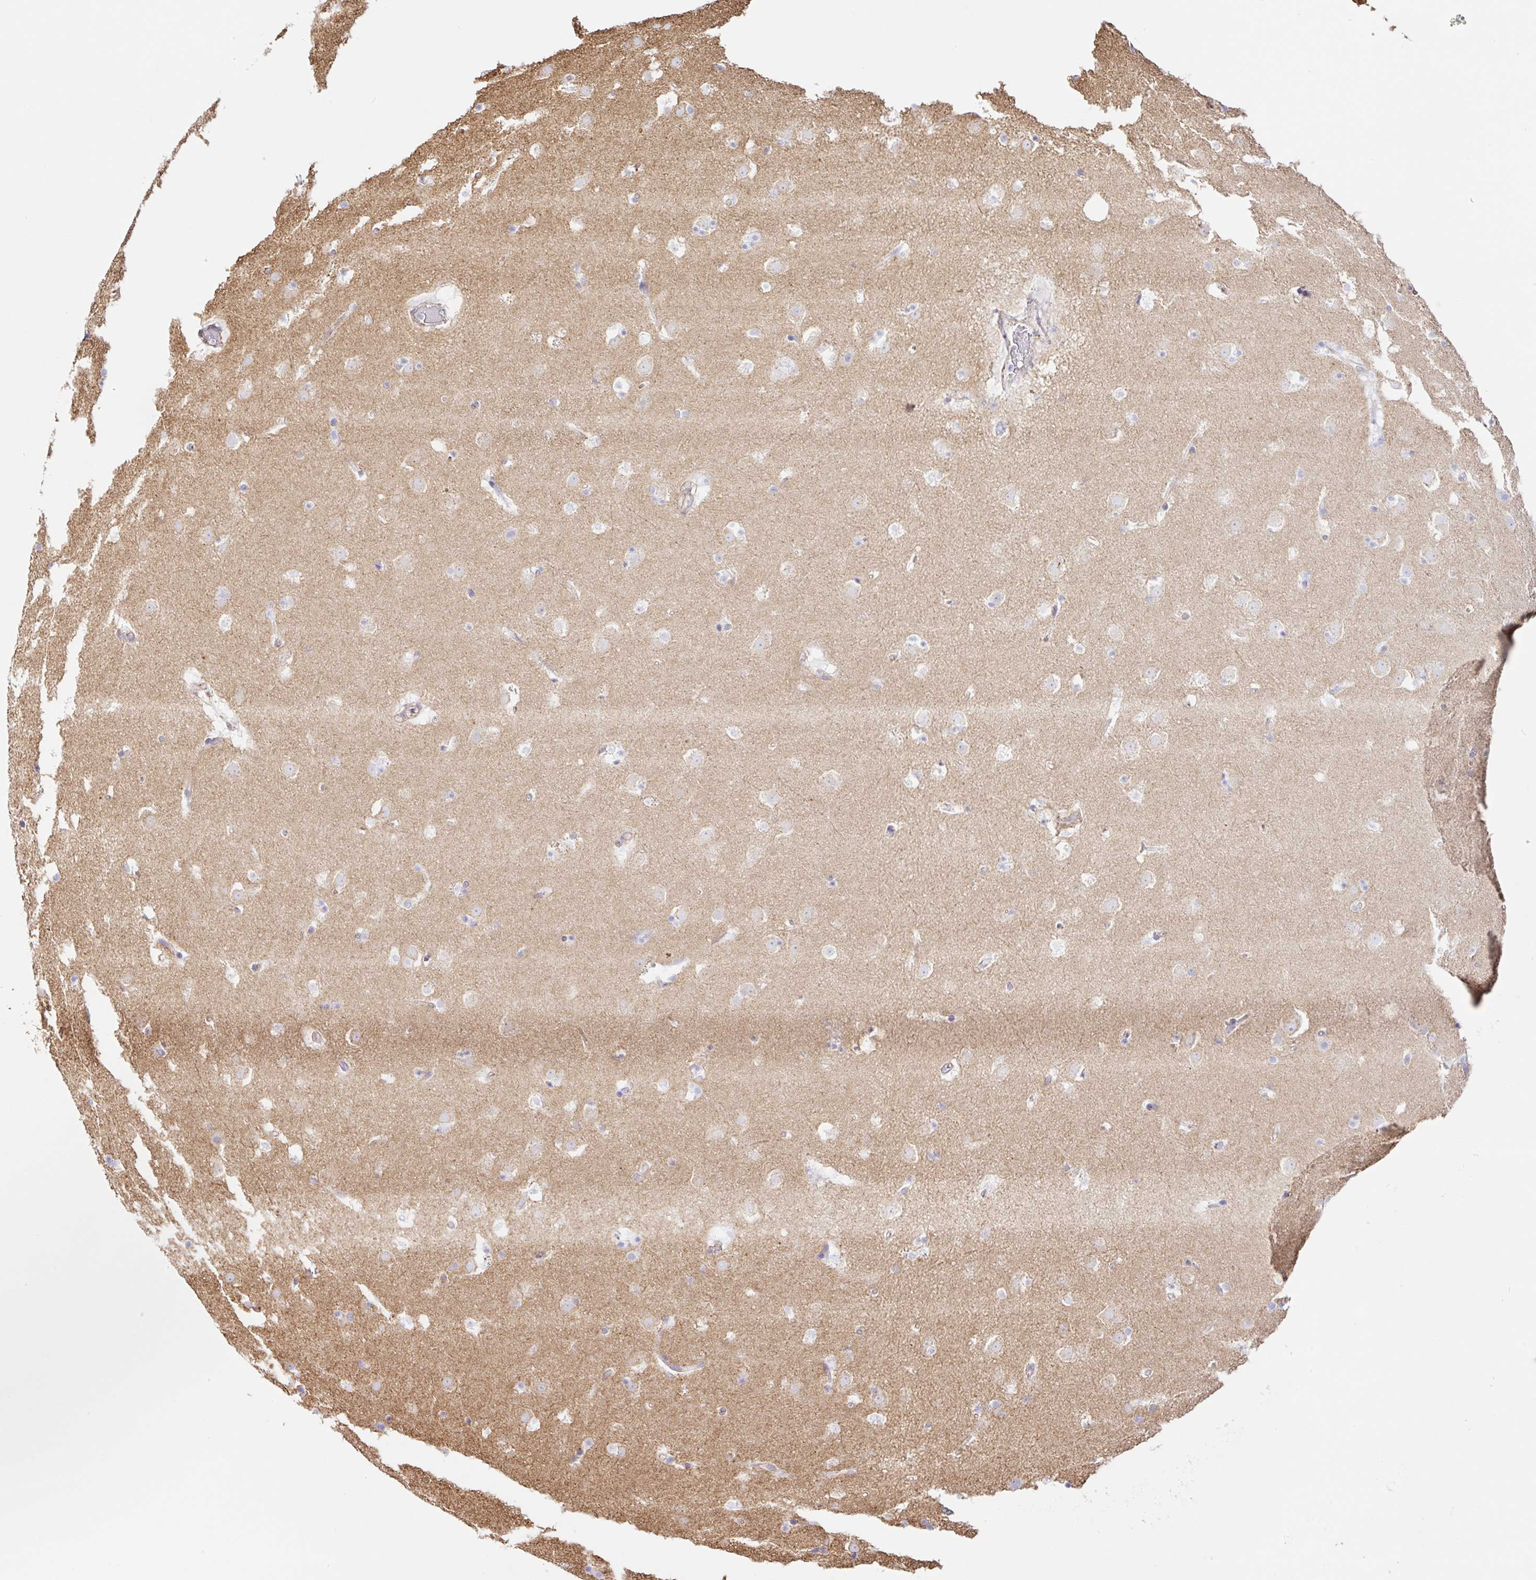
{"staining": {"intensity": "negative", "quantity": "none", "location": "none"}, "tissue": "caudate", "cell_type": "Glial cells", "image_type": "normal", "snomed": [{"axis": "morphology", "description": "Normal tissue, NOS"}, {"axis": "topography", "description": "Lateral ventricle wall"}], "caption": "The photomicrograph exhibits no significant staining in glial cells of caudate. The staining is performed using DAB (3,3'-diaminobenzidine) brown chromogen with nuclei counter-stained in using hematoxylin.", "gene": "MTTP", "patient": {"sex": "male", "age": 37}}